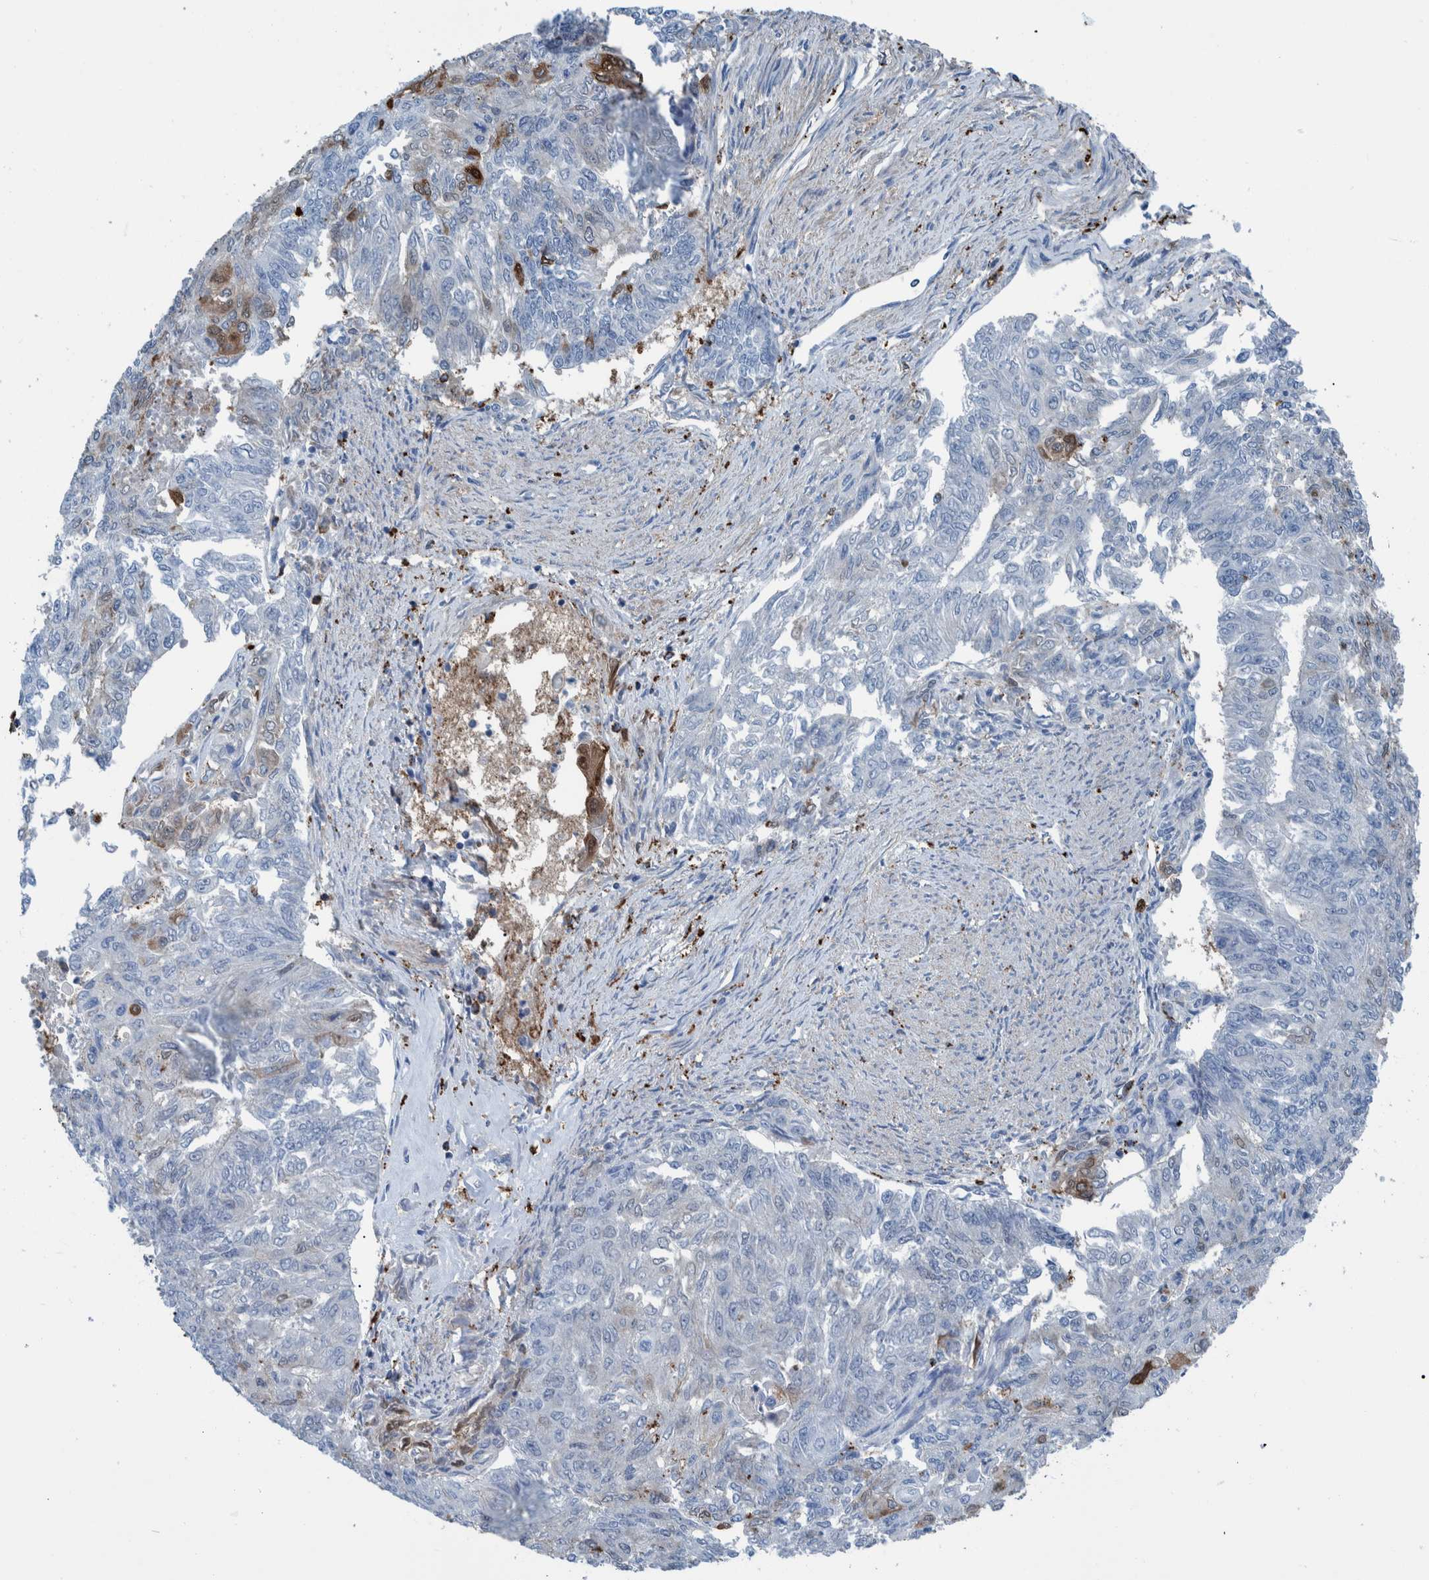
{"staining": {"intensity": "moderate", "quantity": "<25%", "location": "cytoplasmic/membranous"}, "tissue": "endometrial cancer", "cell_type": "Tumor cells", "image_type": "cancer", "snomed": [{"axis": "morphology", "description": "Adenocarcinoma, NOS"}, {"axis": "topography", "description": "Endometrium"}], "caption": "Endometrial adenocarcinoma was stained to show a protein in brown. There is low levels of moderate cytoplasmic/membranous expression in approximately <25% of tumor cells.", "gene": "IDO1", "patient": {"sex": "female", "age": 32}}